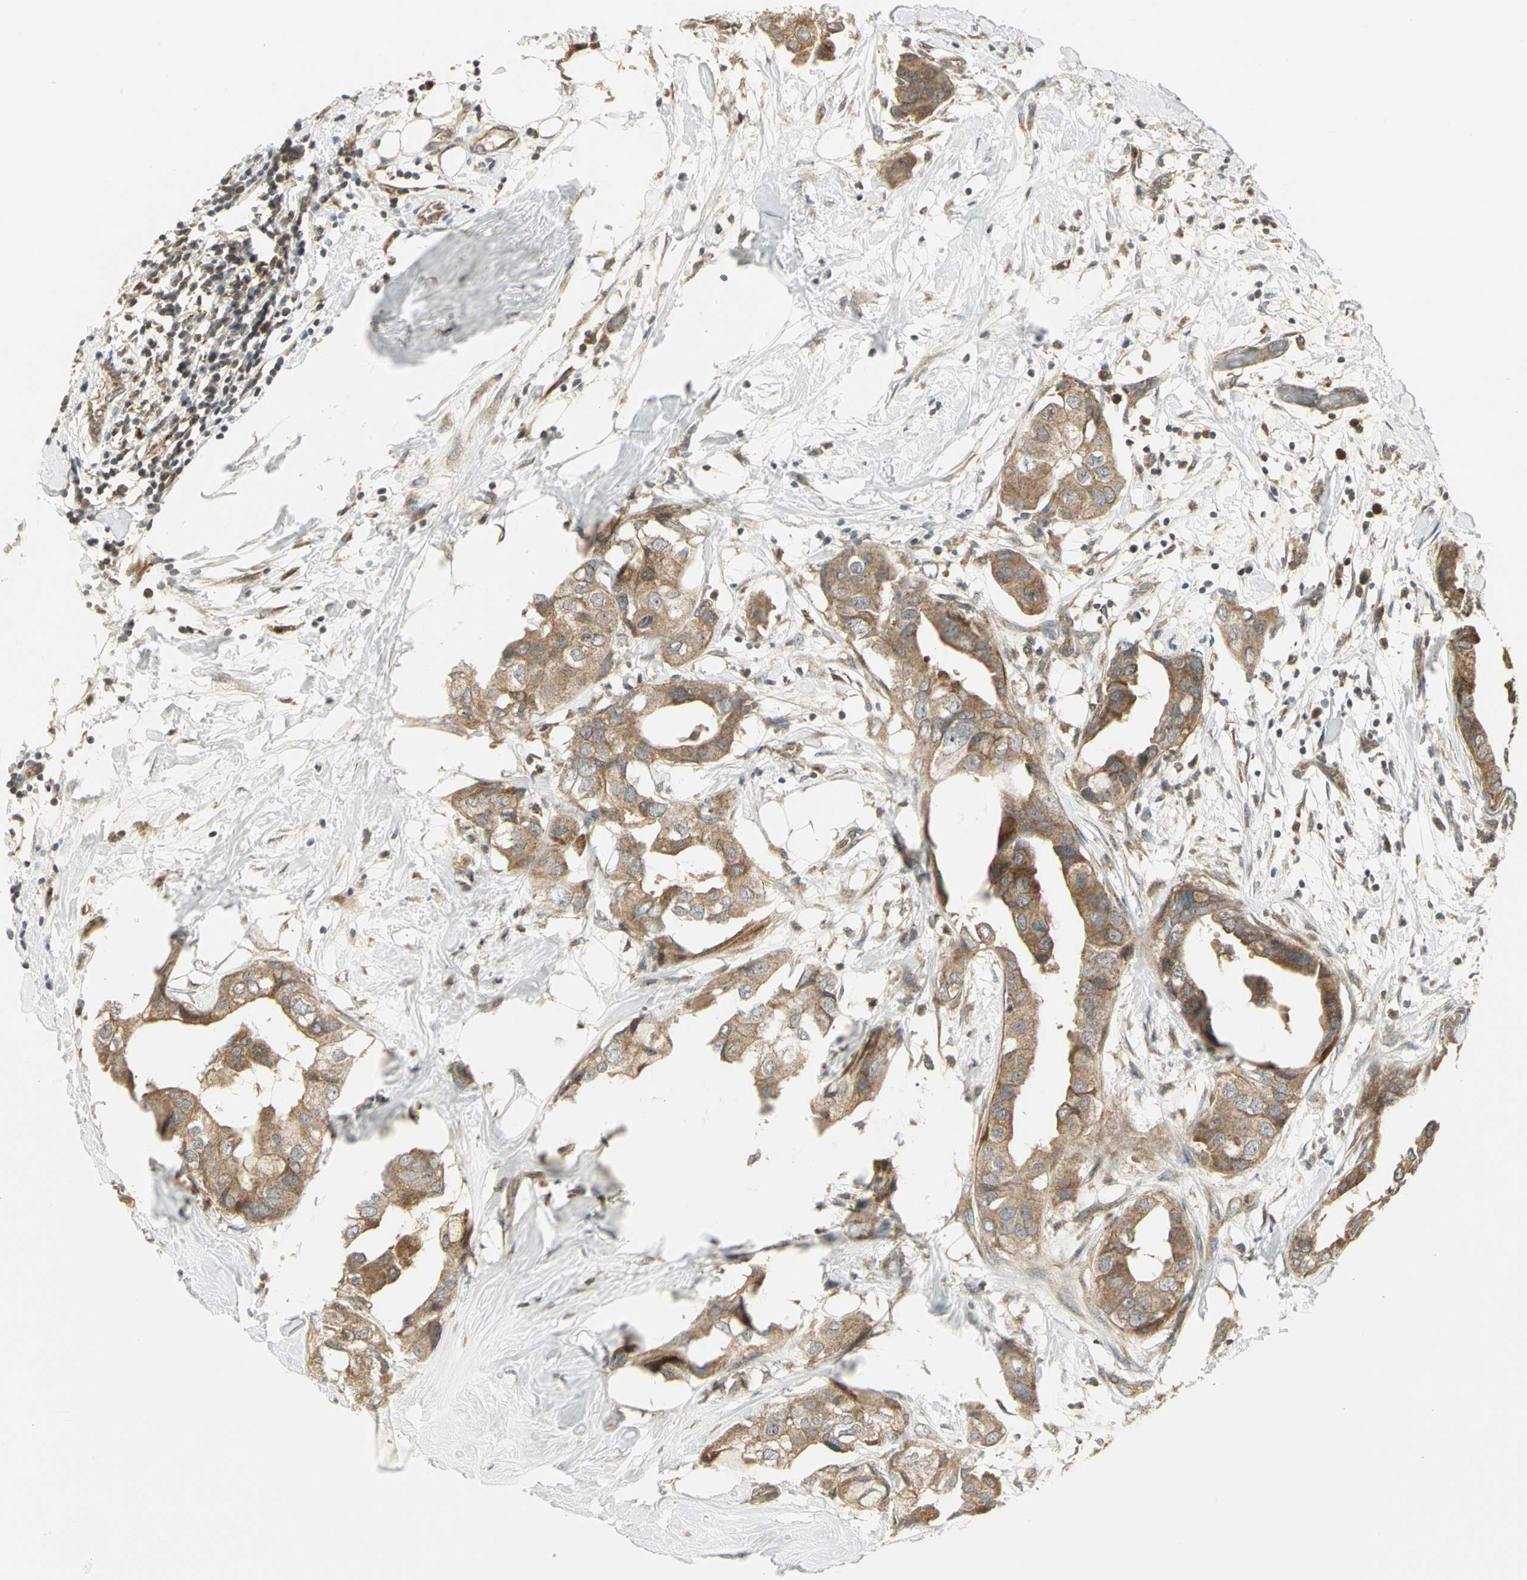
{"staining": {"intensity": "moderate", "quantity": ">75%", "location": "cytoplasmic/membranous"}, "tissue": "breast cancer", "cell_type": "Tumor cells", "image_type": "cancer", "snomed": [{"axis": "morphology", "description": "Duct carcinoma"}, {"axis": "topography", "description": "Breast"}], "caption": "Breast intraductal carcinoma stained for a protein exhibits moderate cytoplasmic/membranous positivity in tumor cells.", "gene": "MAPK8IP3", "patient": {"sex": "female", "age": 40}}